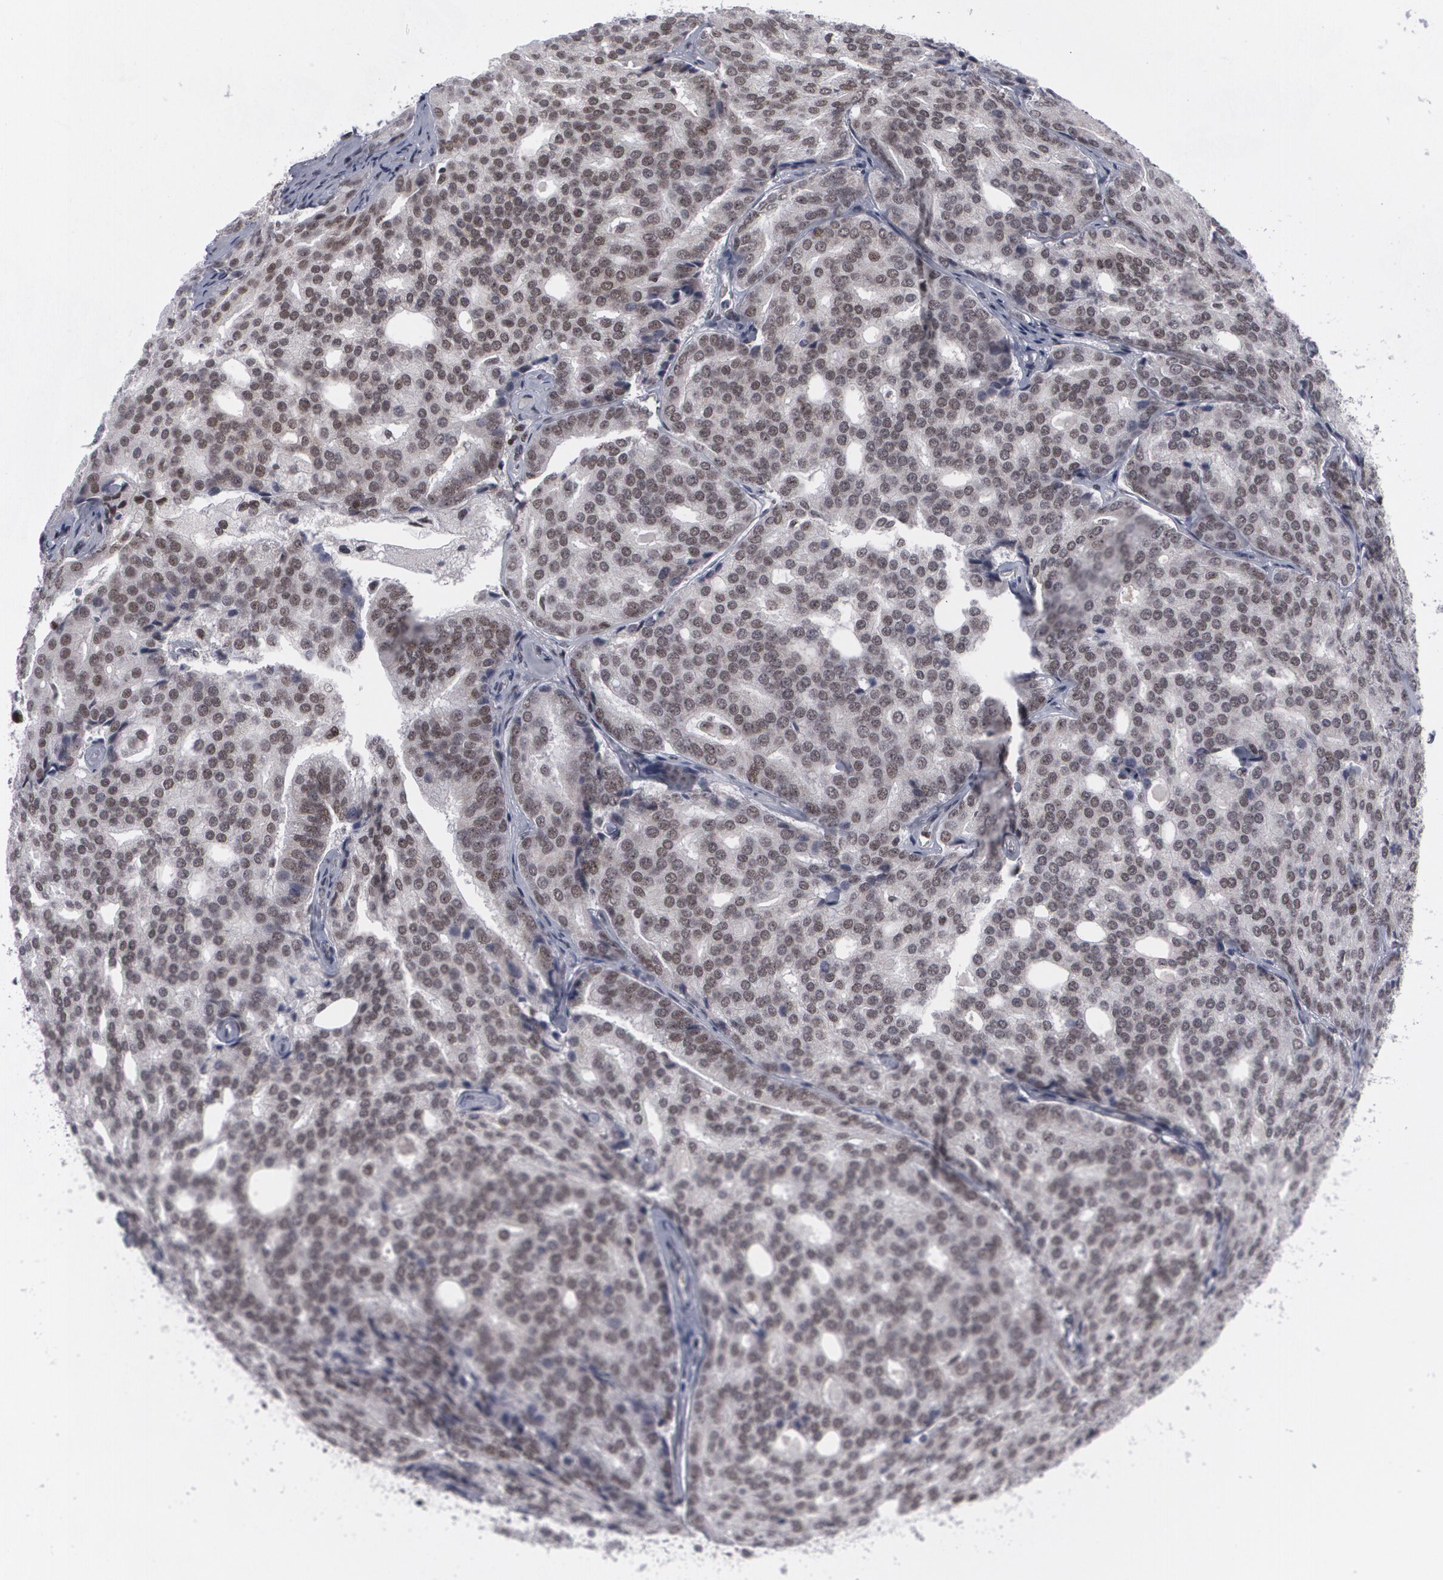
{"staining": {"intensity": "weak", "quantity": "25%-75%", "location": "nuclear"}, "tissue": "prostate cancer", "cell_type": "Tumor cells", "image_type": "cancer", "snomed": [{"axis": "morphology", "description": "Adenocarcinoma, High grade"}, {"axis": "topography", "description": "Prostate"}], "caption": "Immunohistochemistry (IHC) histopathology image of human prostate adenocarcinoma (high-grade) stained for a protein (brown), which displays low levels of weak nuclear positivity in about 25%-75% of tumor cells.", "gene": "MCL1", "patient": {"sex": "male", "age": 64}}